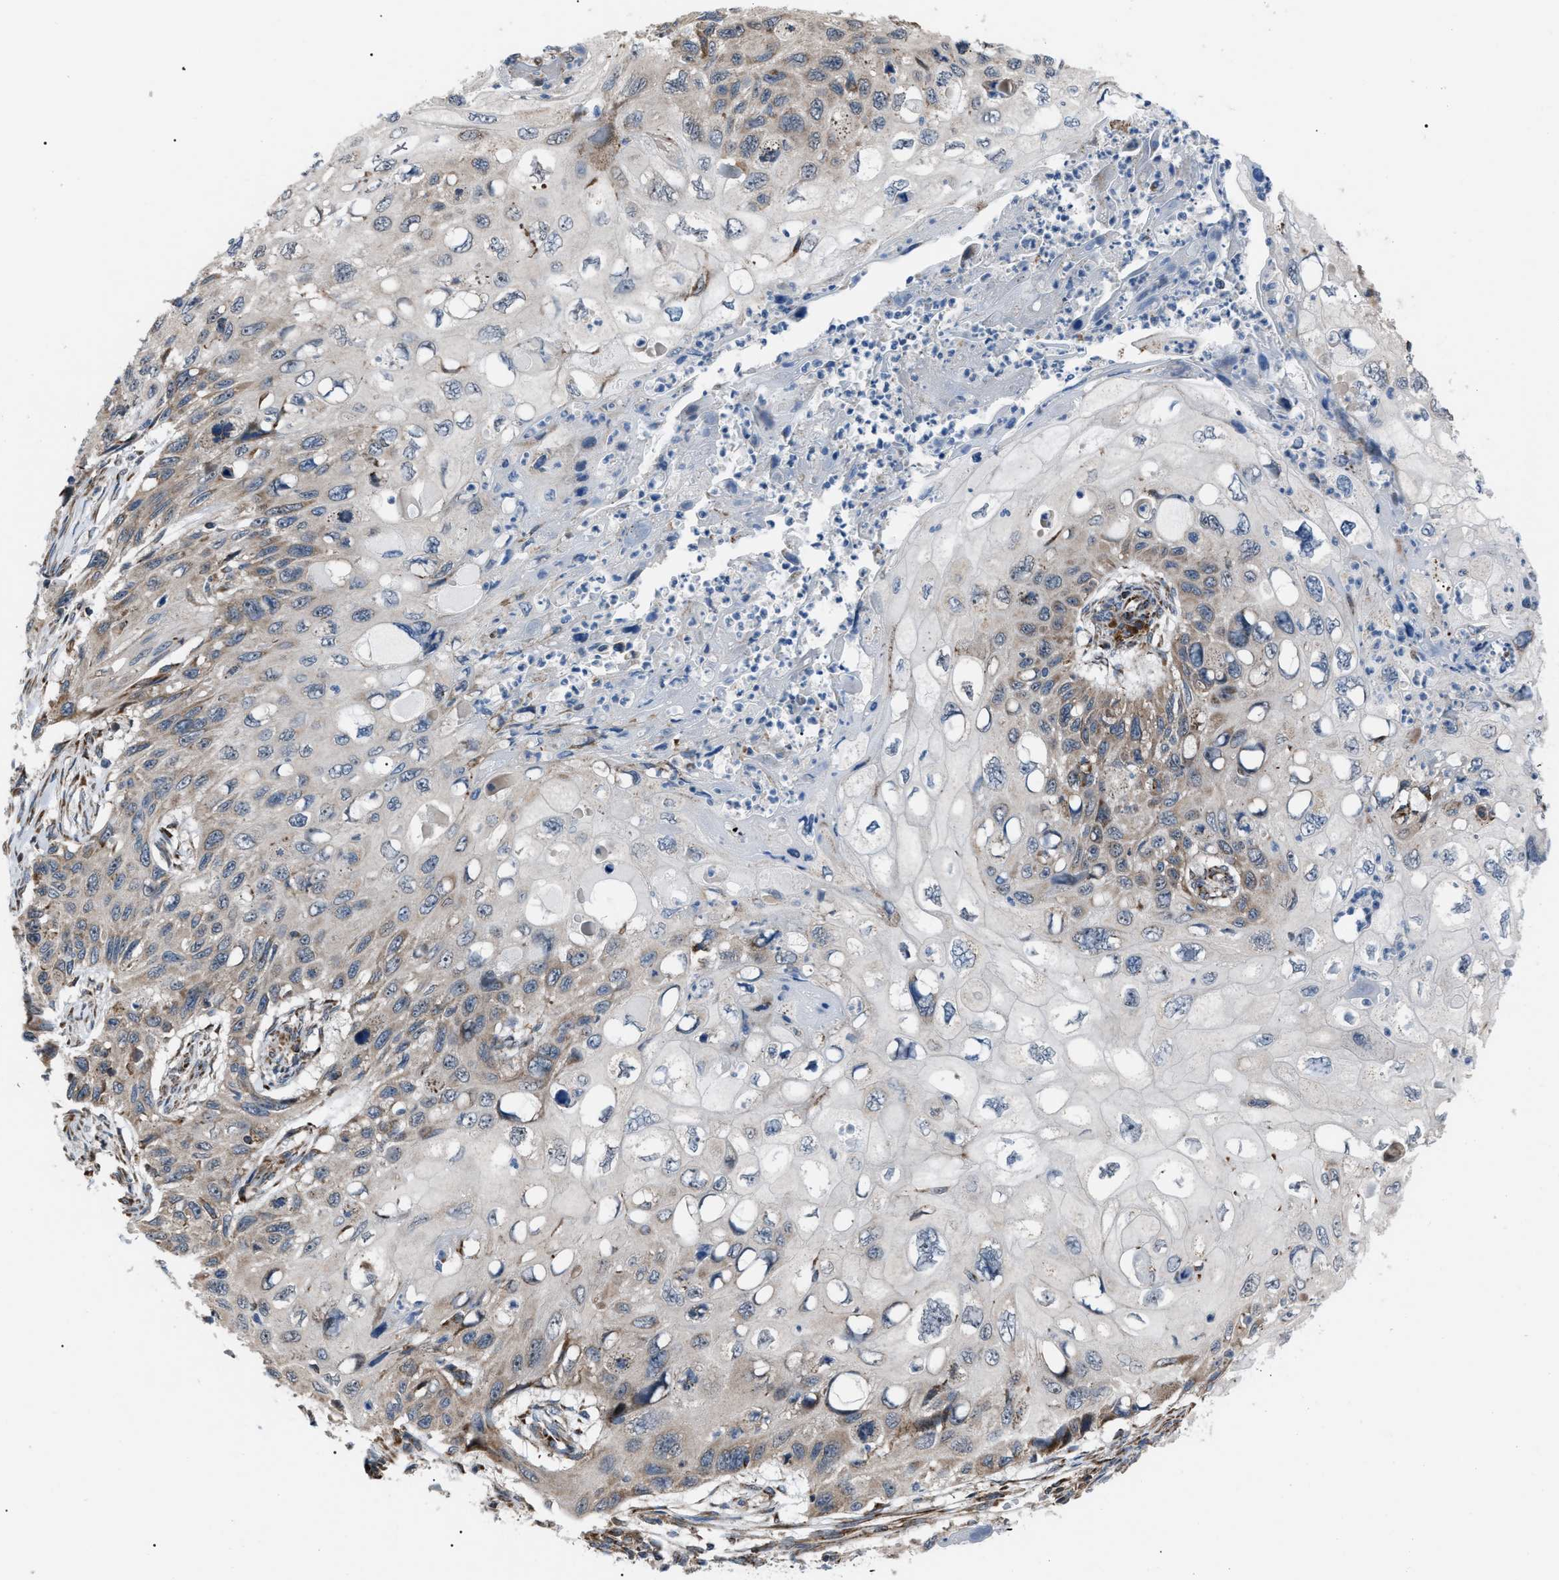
{"staining": {"intensity": "weak", "quantity": "25%-75%", "location": "cytoplasmic/membranous"}, "tissue": "cervical cancer", "cell_type": "Tumor cells", "image_type": "cancer", "snomed": [{"axis": "morphology", "description": "Squamous cell carcinoma, NOS"}, {"axis": "topography", "description": "Cervix"}], "caption": "Squamous cell carcinoma (cervical) stained for a protein (brown) demonstrates weak cytoplasmic/membranous positive expression in approximately 25%-75% of tumor cells.", "gene": "AGO2", "patient": {"sex": "female", "age": 70}}